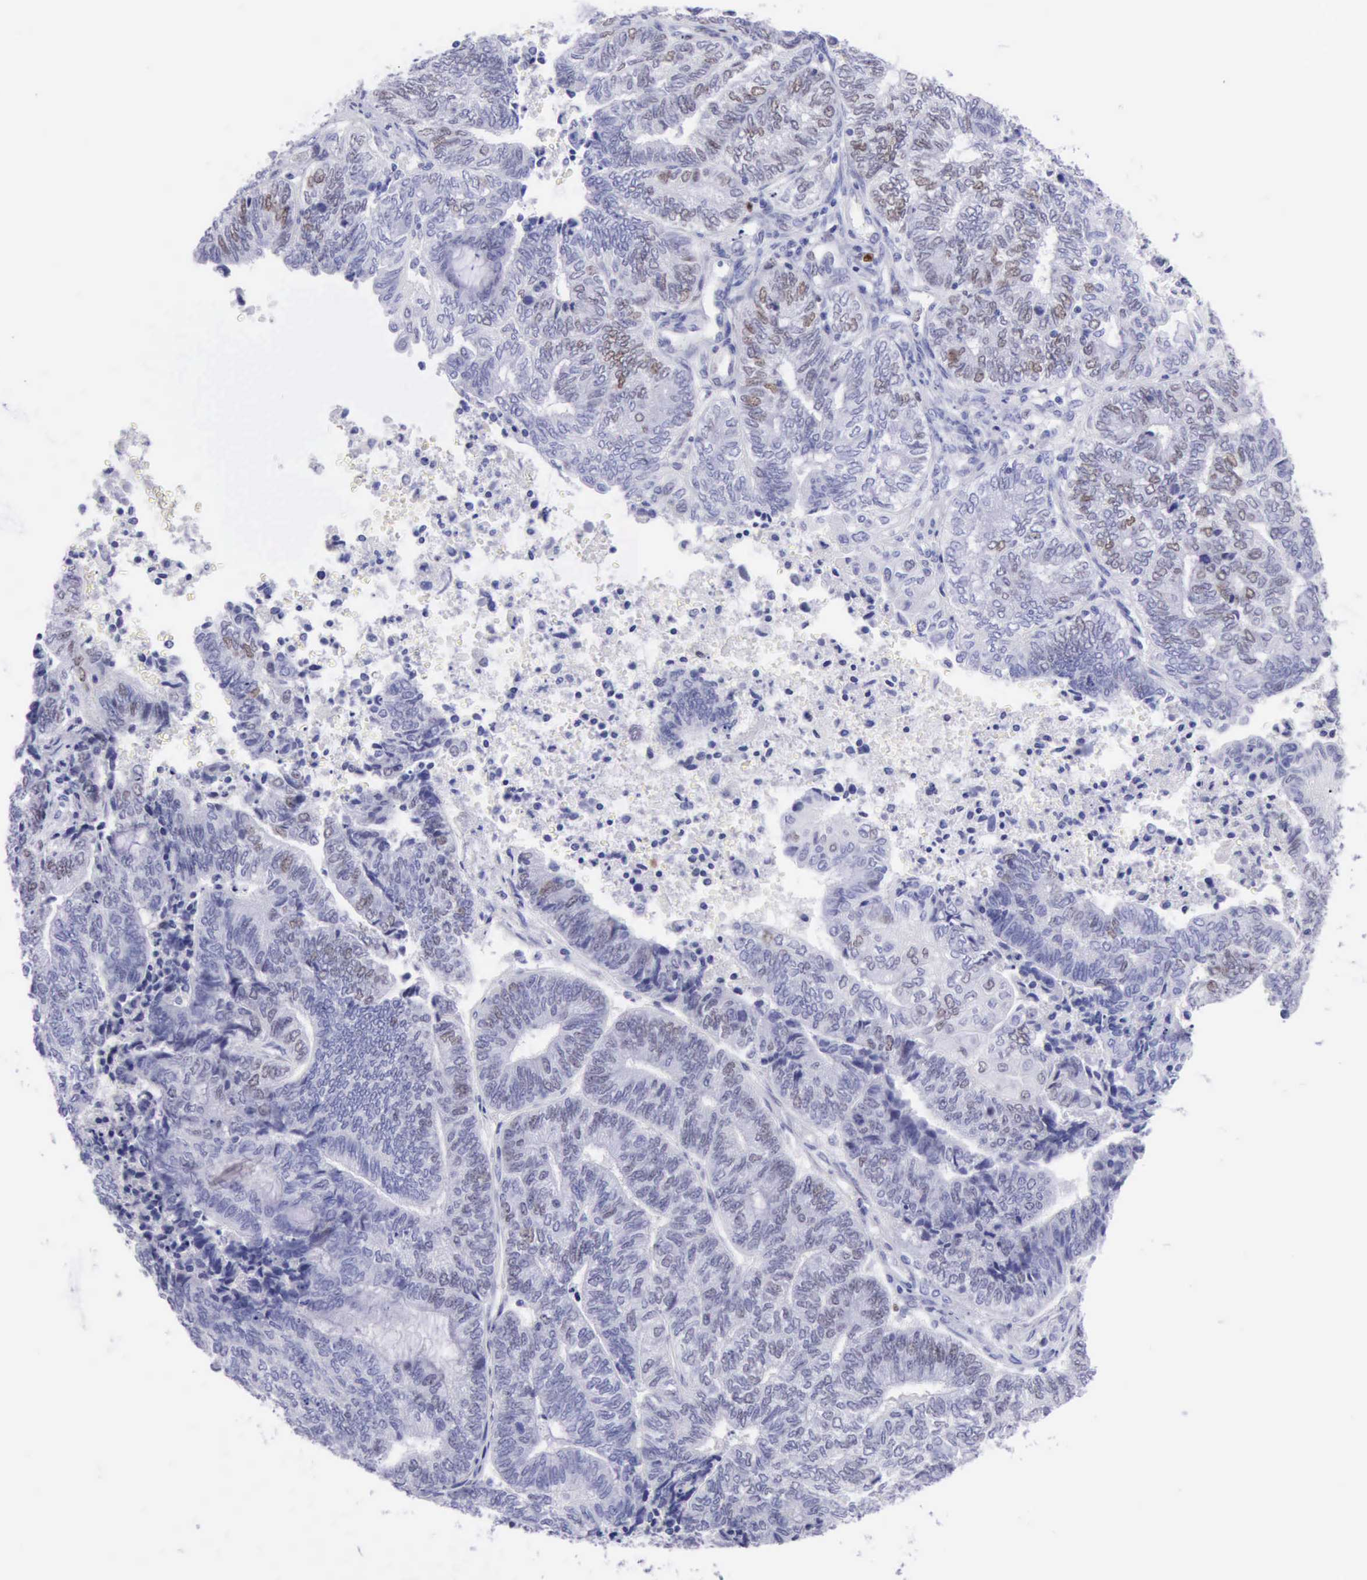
{"staining": {"intensity": "weak", "quantity": "25%-75%", "location": "nuclear"}, "tissue": "endometrial cancer", "cell_type": "Tumor cells", "image_type": "cancer", "snomed": [{"axis": "morphology", "description": "Adenocarcinoma, NOS"}, {"axis": "topography", "description": "Uterus"}, {"axis": "topography", "description": "Endometrium"}], "caption": "Human endometrial adenocarcinoma stained with a brown dye shows weak nuclear positive staining in approximately 25%-75% of tumor cells.", "gene": "MCM2", "patient": {"sex": "female", "age": 70}}